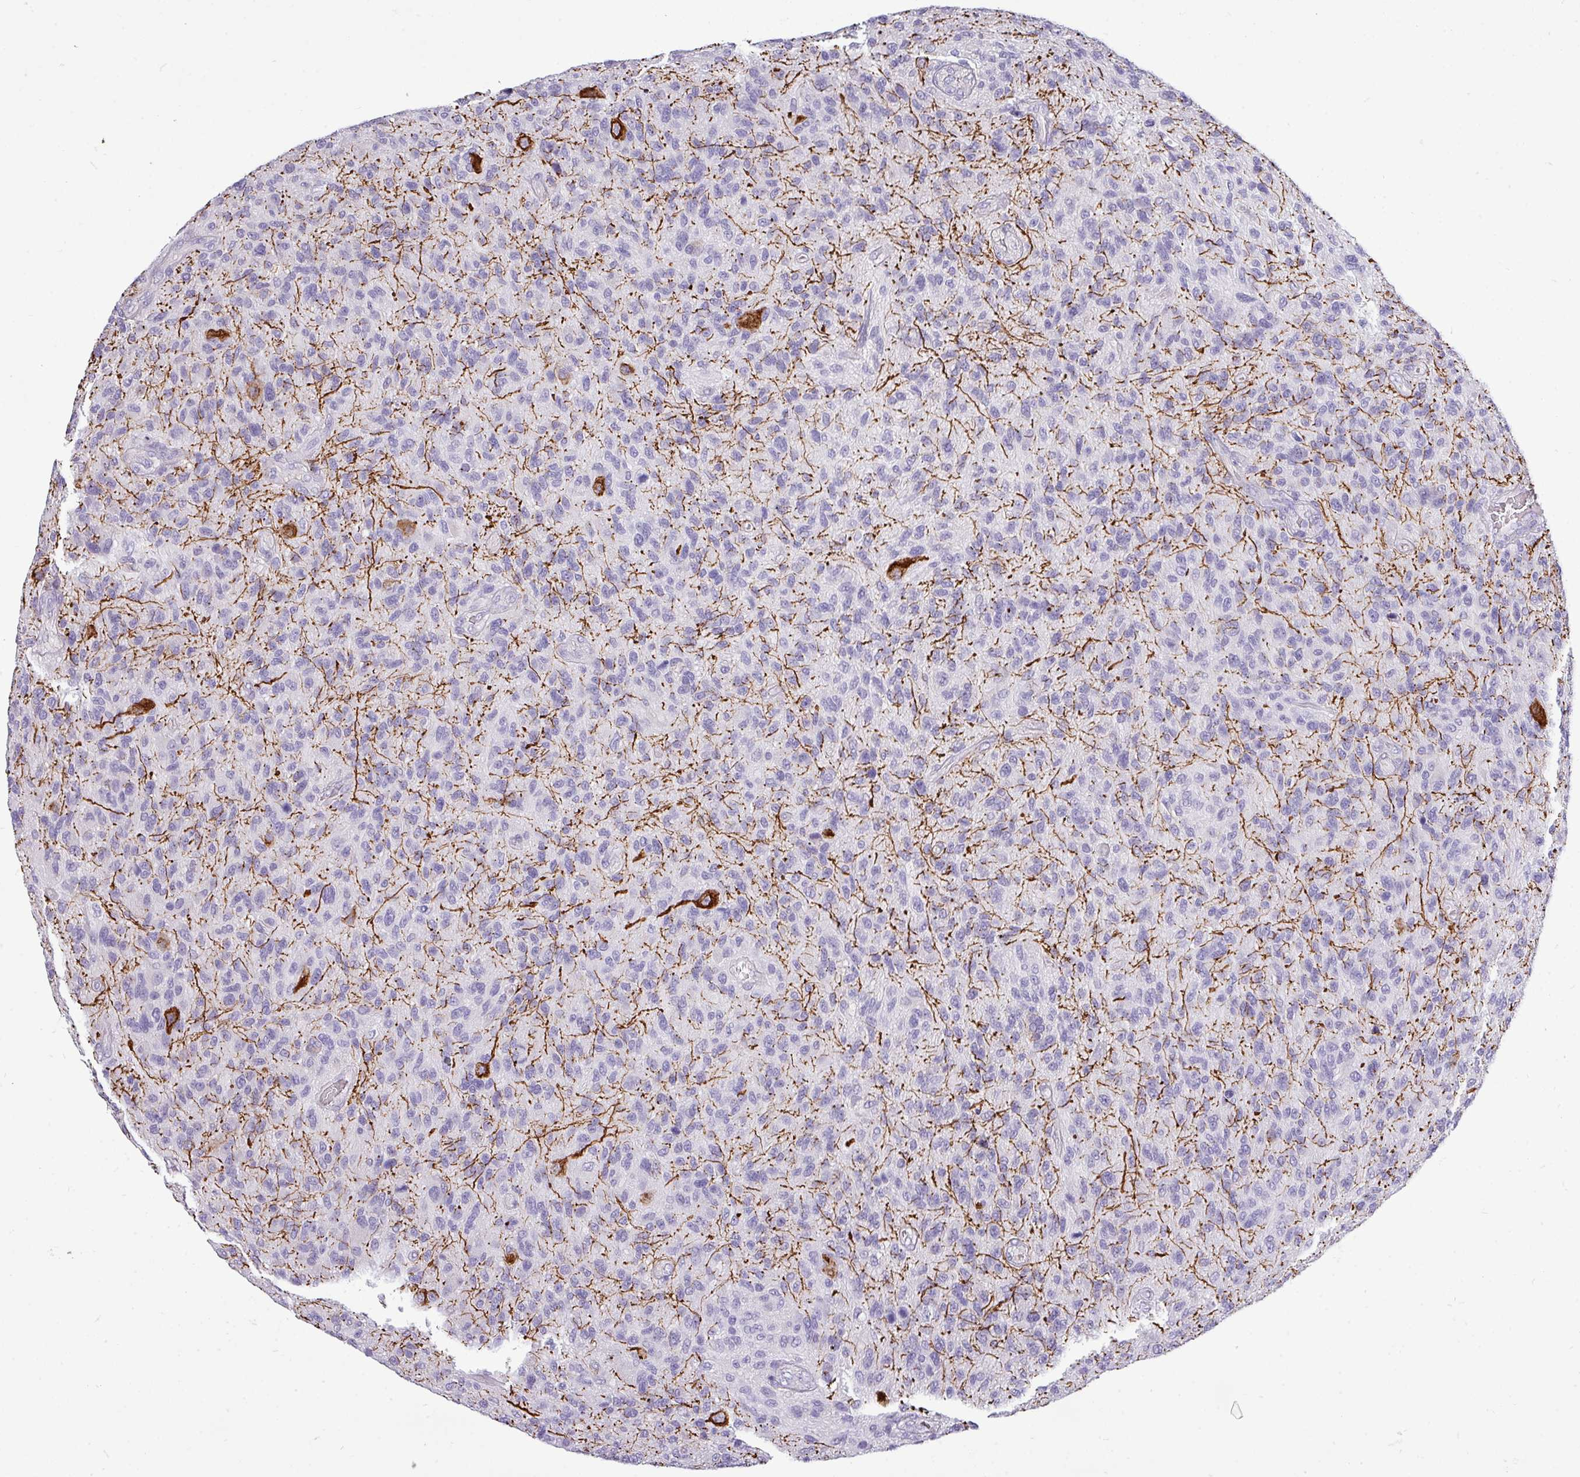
{"staining": {"intensity": "negative", "quantity": "none", "location": "none"}, "tissue": "glioma", "cell_type": "Tumor cells", "image_type": "cancer", "snomed": [{"axis": "morphology", "description": "Glioma, malignant, High grade"}, {"axis": "topography", "description": "Brain"}], "caption": "An image of glioma stained for a protein displays no brown staining in tumor cells.", "gene": "DNAAF9", "patient": {"sex": "male", "age": 47}}